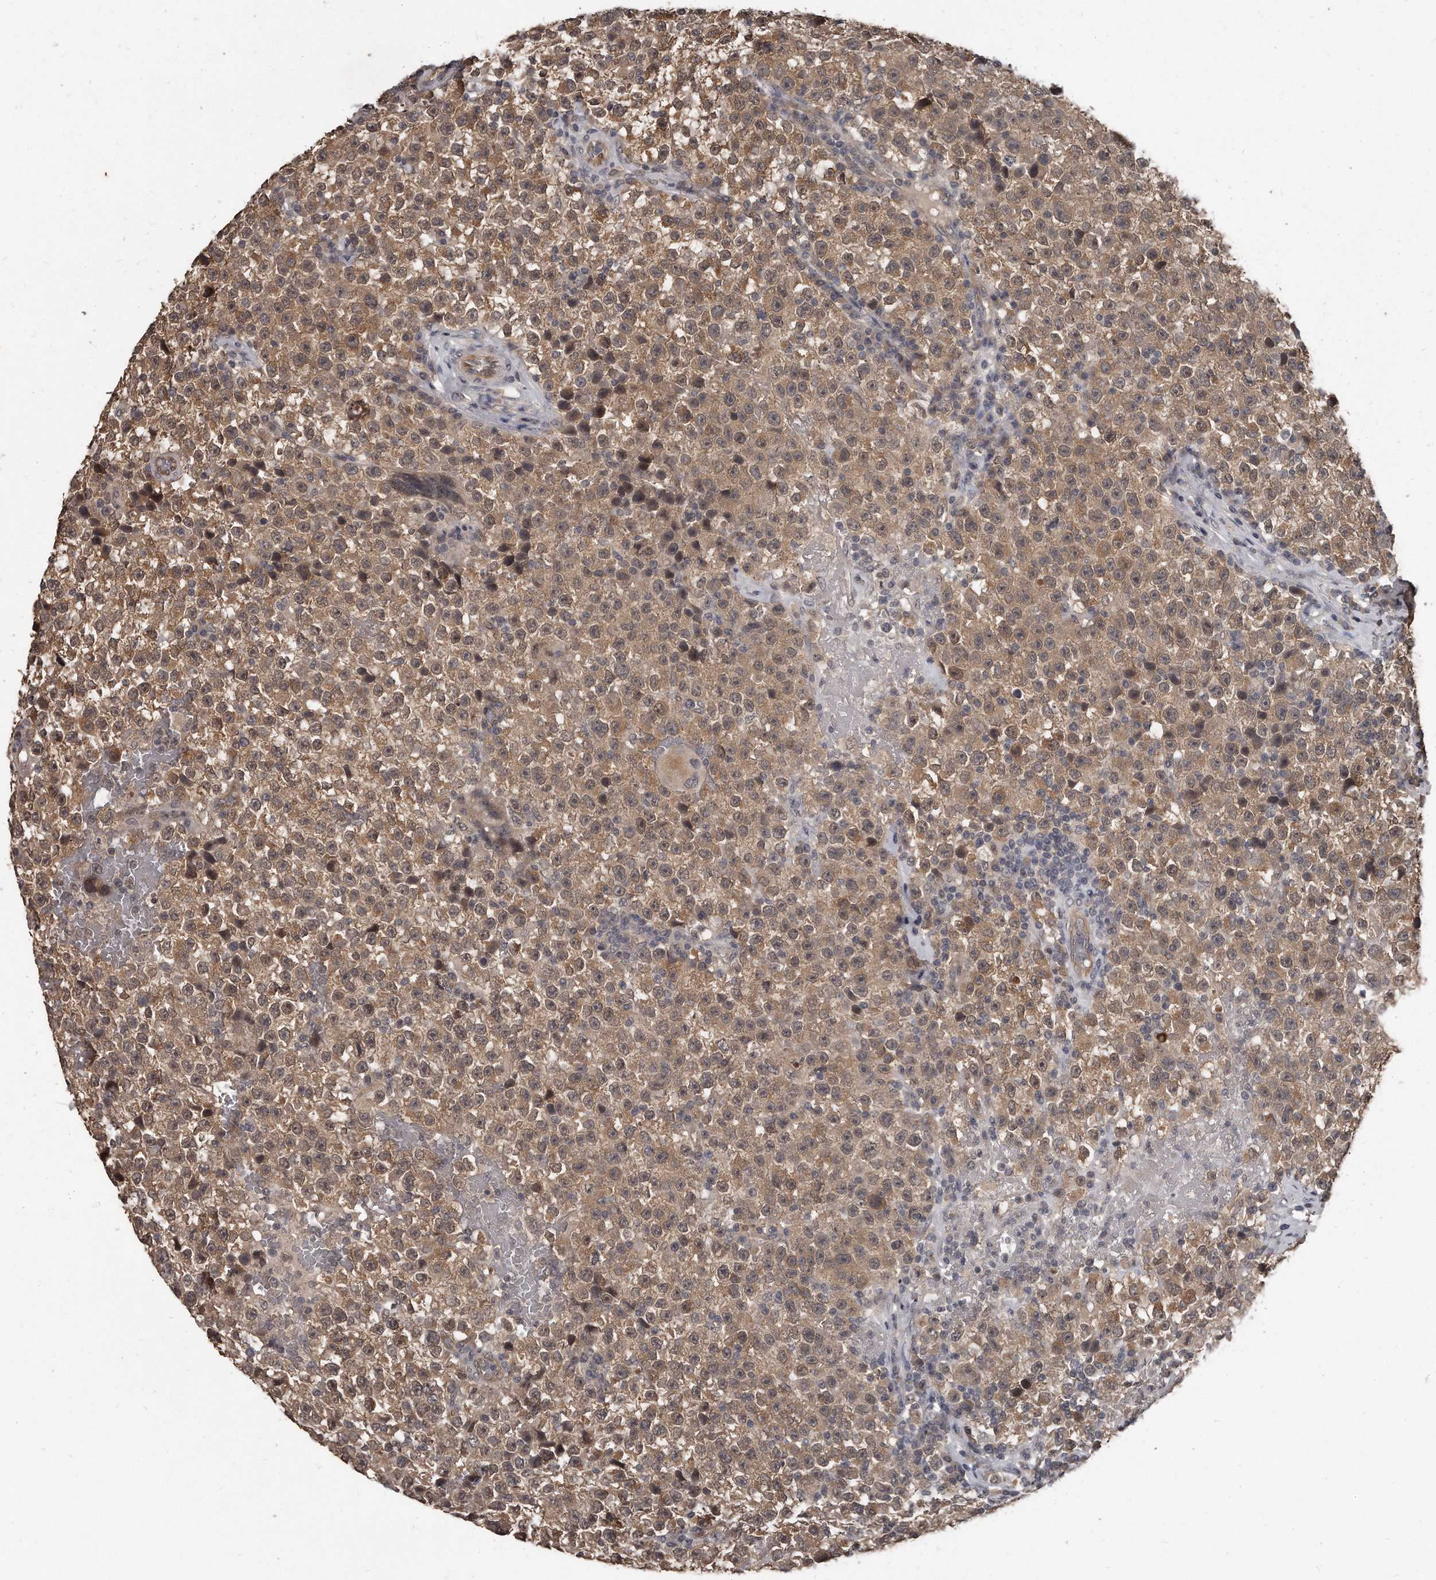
{"staining": {"intensity": "moderate", "quantity": ">75%", "location": "cytoplasmic/membranous"}, "tissue": "testis cancer", "cell_type": "Tumor cells", "image_type": "cancer", "snomed": [{"axis": "morphology", "description": "Seminoma, NOS"}, {"axis": "topography", "description": "Testis"}], "caption": "Brown immunohistochemical staining in human testis seminoma demonstrates moderate cytoplasmic/membranous expression in approximately >75% of tumor cells. (Brightfield microscopy of DAB IHC at high magnification).", "gene": "GRB10", "patient": {"sex": "male", "age": 22}}